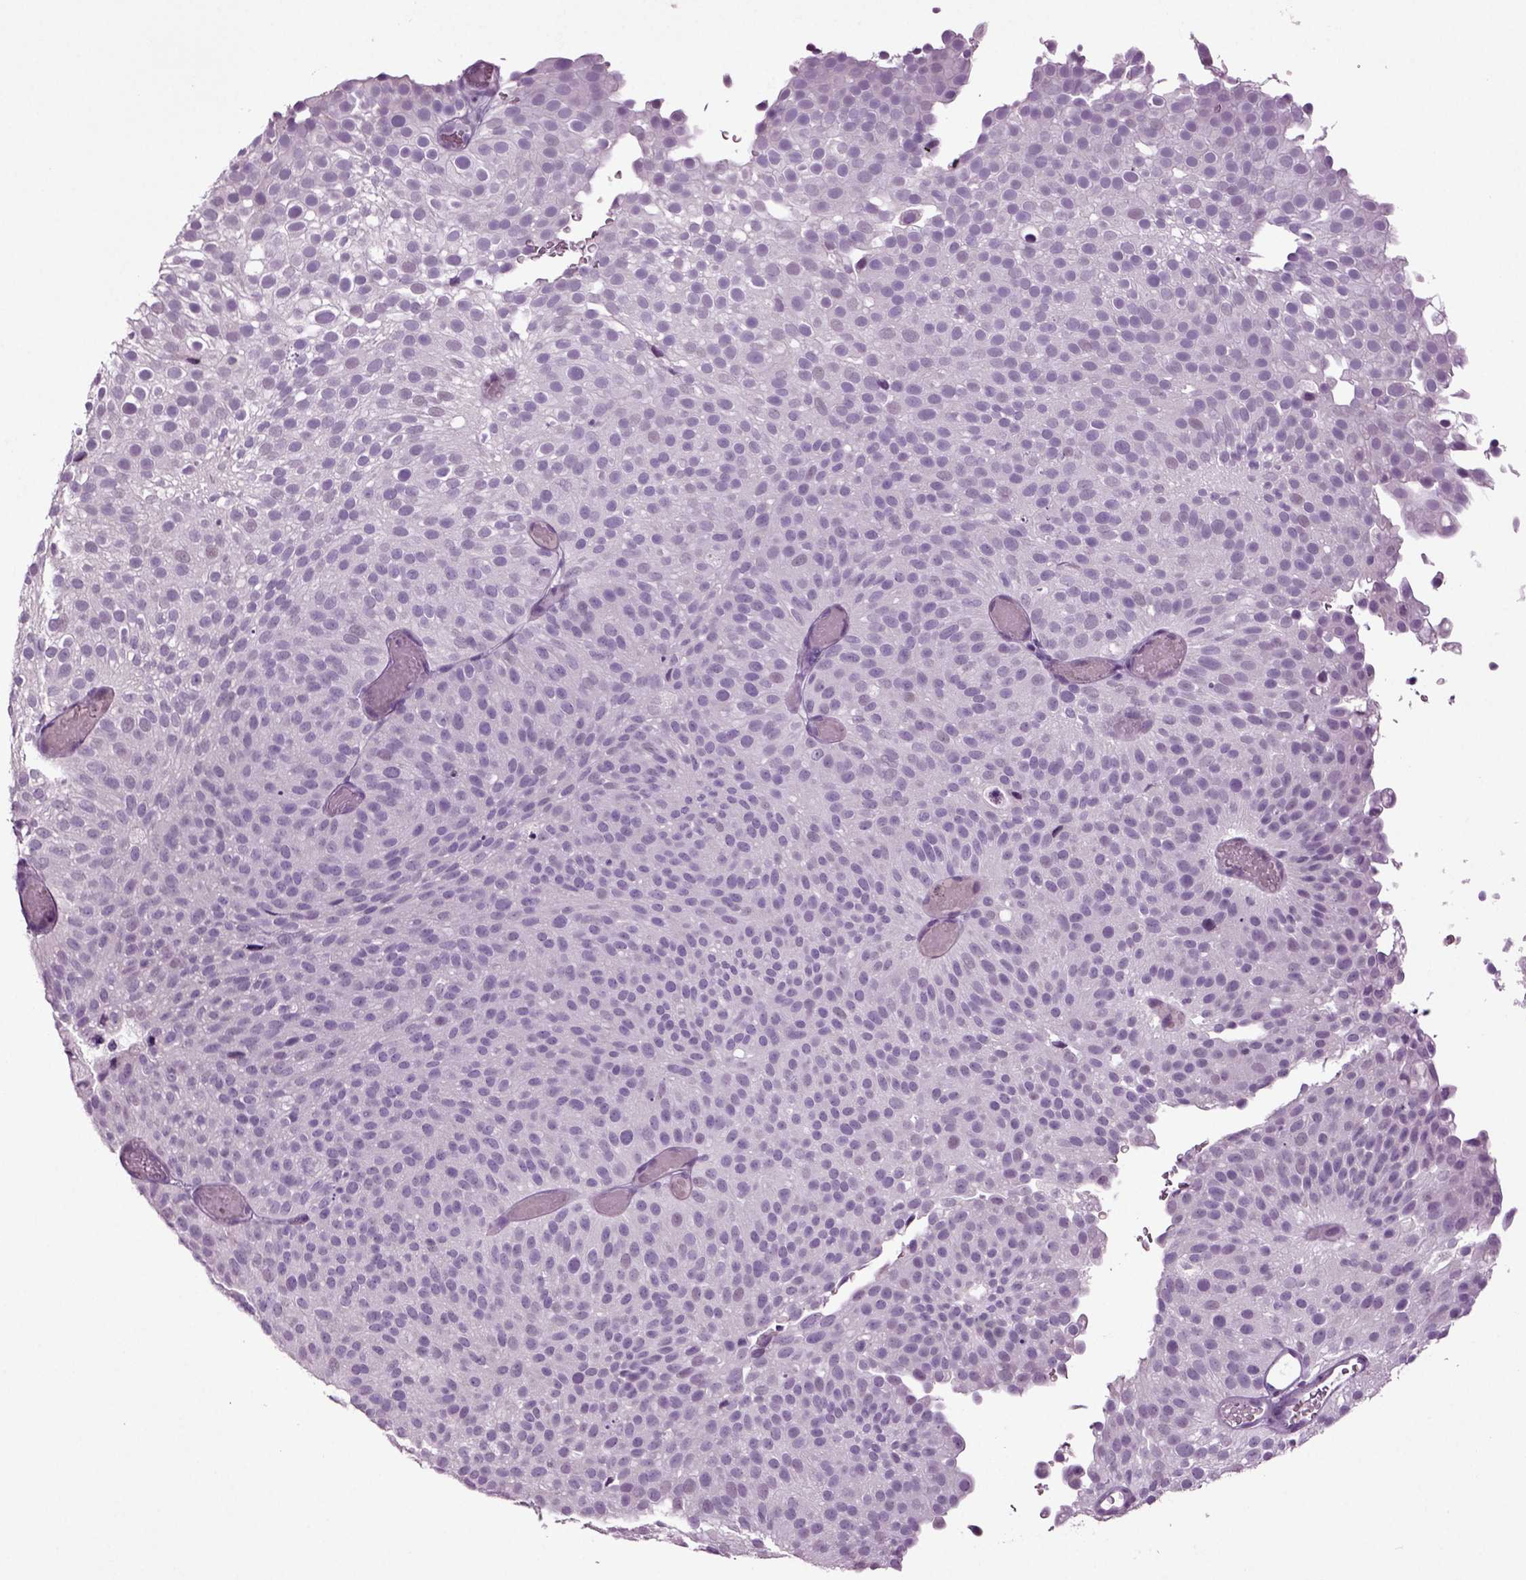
{"staining": {"intensity": "negative", "quantity": "none", "location": "none"}, "tissue": "urothelial cancer", "cell_type": "Tumor cells", "image_type": "cancer", "snomed": [{"axis": "morphology", "description": "Urothelial carcinoma, Low grade"}, {"axis": "topography", "description": "Urinary bladder"}], "caption": "Urothelial carcinoma (low-grade) was stained to show a protein in brown. There is no significant positivity in tumor cells.", "gene": "SLC17A6", "patient": {"sex": "male", "age": 78}}